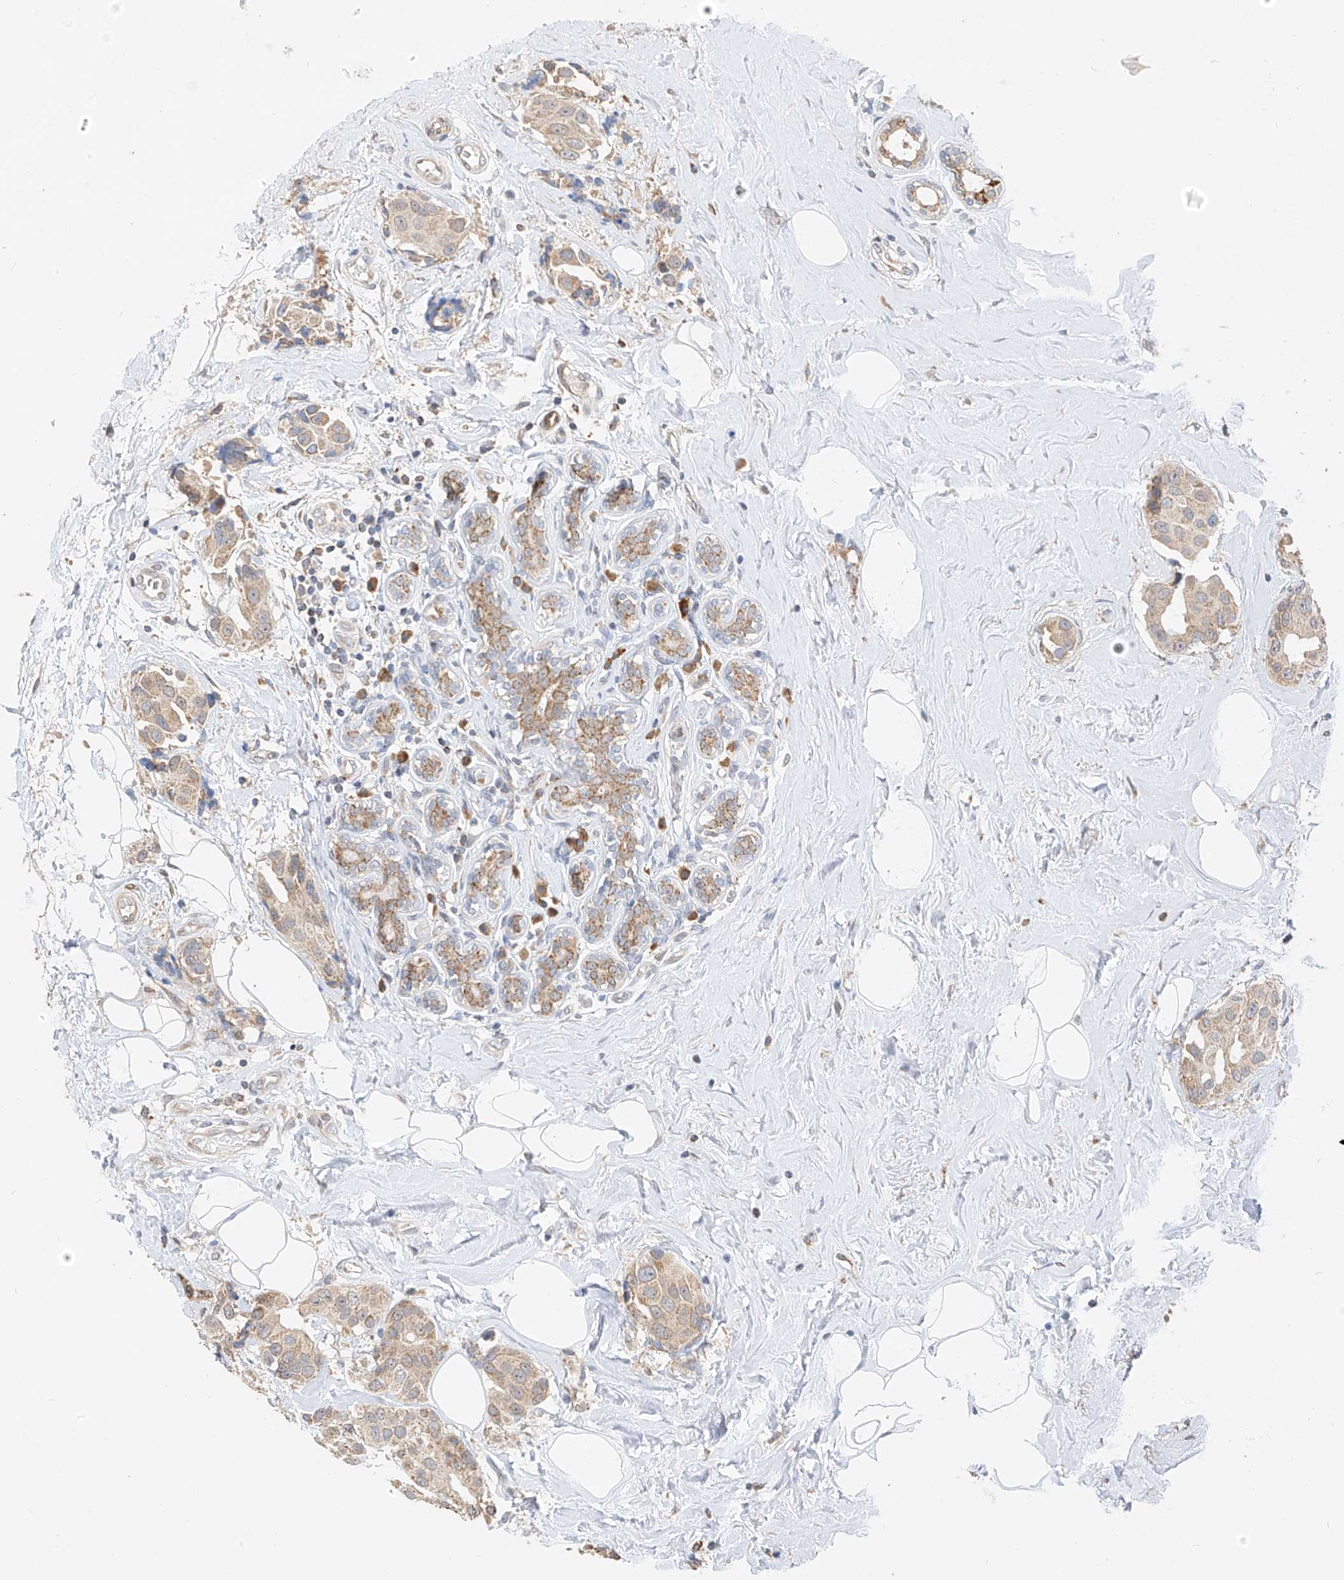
{"staining": {"intensity": "weak", "quantity": ">75%", "location": "cytoplasmic/membranous"}, "tissue": "breast cancer", "cell_type": "Tumor cells", "image_type": "cancer", "snomed": [{"axis": "morphology", "description": "Normal tissue, NOS"}, {"axis": "morphology", "description": "Duct carcinoma"}, {"axis": "topography", "description": "Breast"}], "caption": "Tumor cells show low levels of weak cytoplasmic/membranous expression in approximately >75% of cells in breast cancer (infiltrating ductal carcinoma).", "gene": "PPA2", "patient": {"sex": "female", "age": 39}}